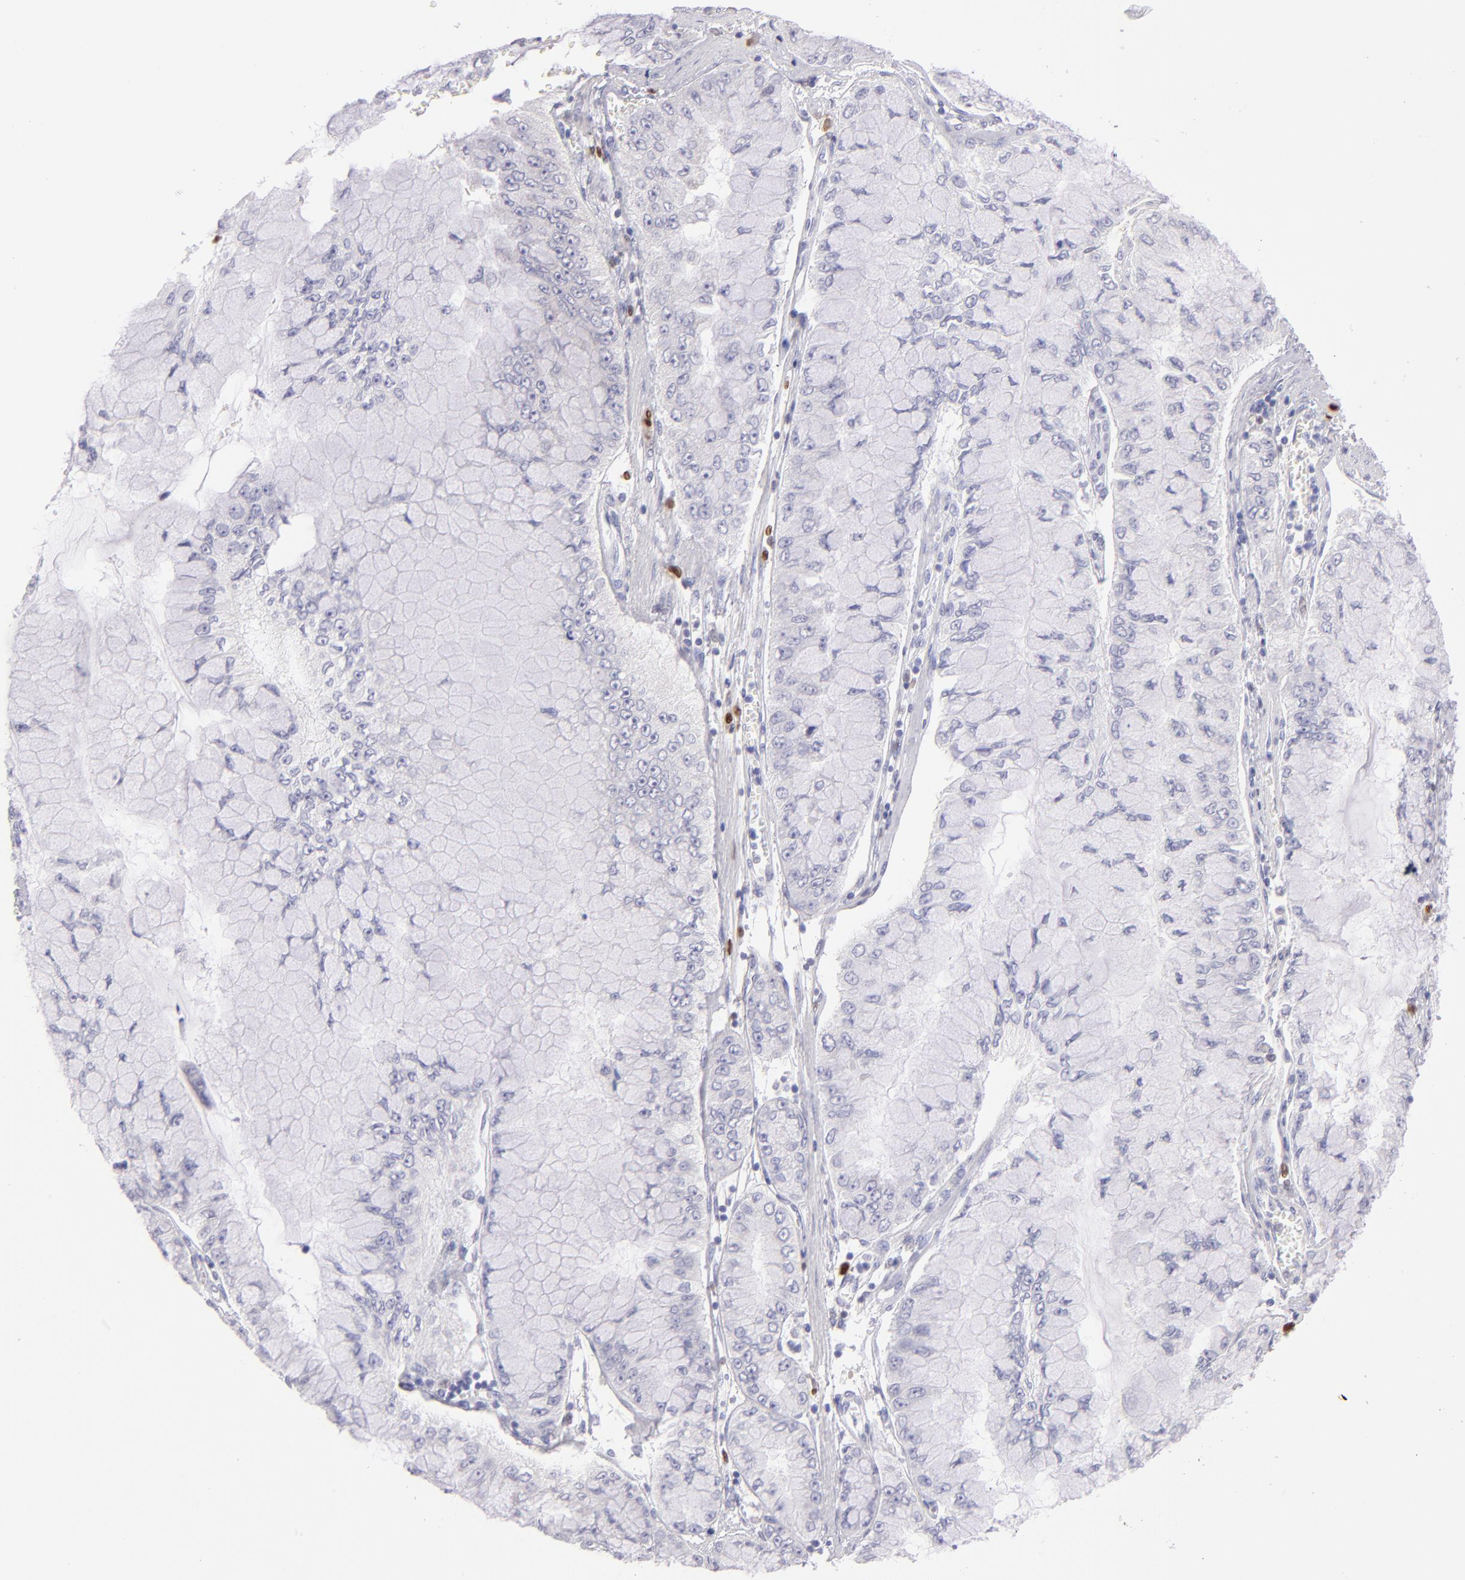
{"staining": {"intensity": "negative", "quantity": "none", "location": "none"}, "tissue": "liver cancer", "cell_type": "Tumor cells", "image_type": "cancer", "snomed": [{"axis": "morphology", "description": "Cholangiocarcinoma"}, {"axis": "topography", "description": "Liver"}], "caption": "This is an immunohistochemistry histopathology image of human liver cancer. There is no expression in tumor cells.", "gene": "IRF8", "patient": {"sex": "female", "age": 79}}